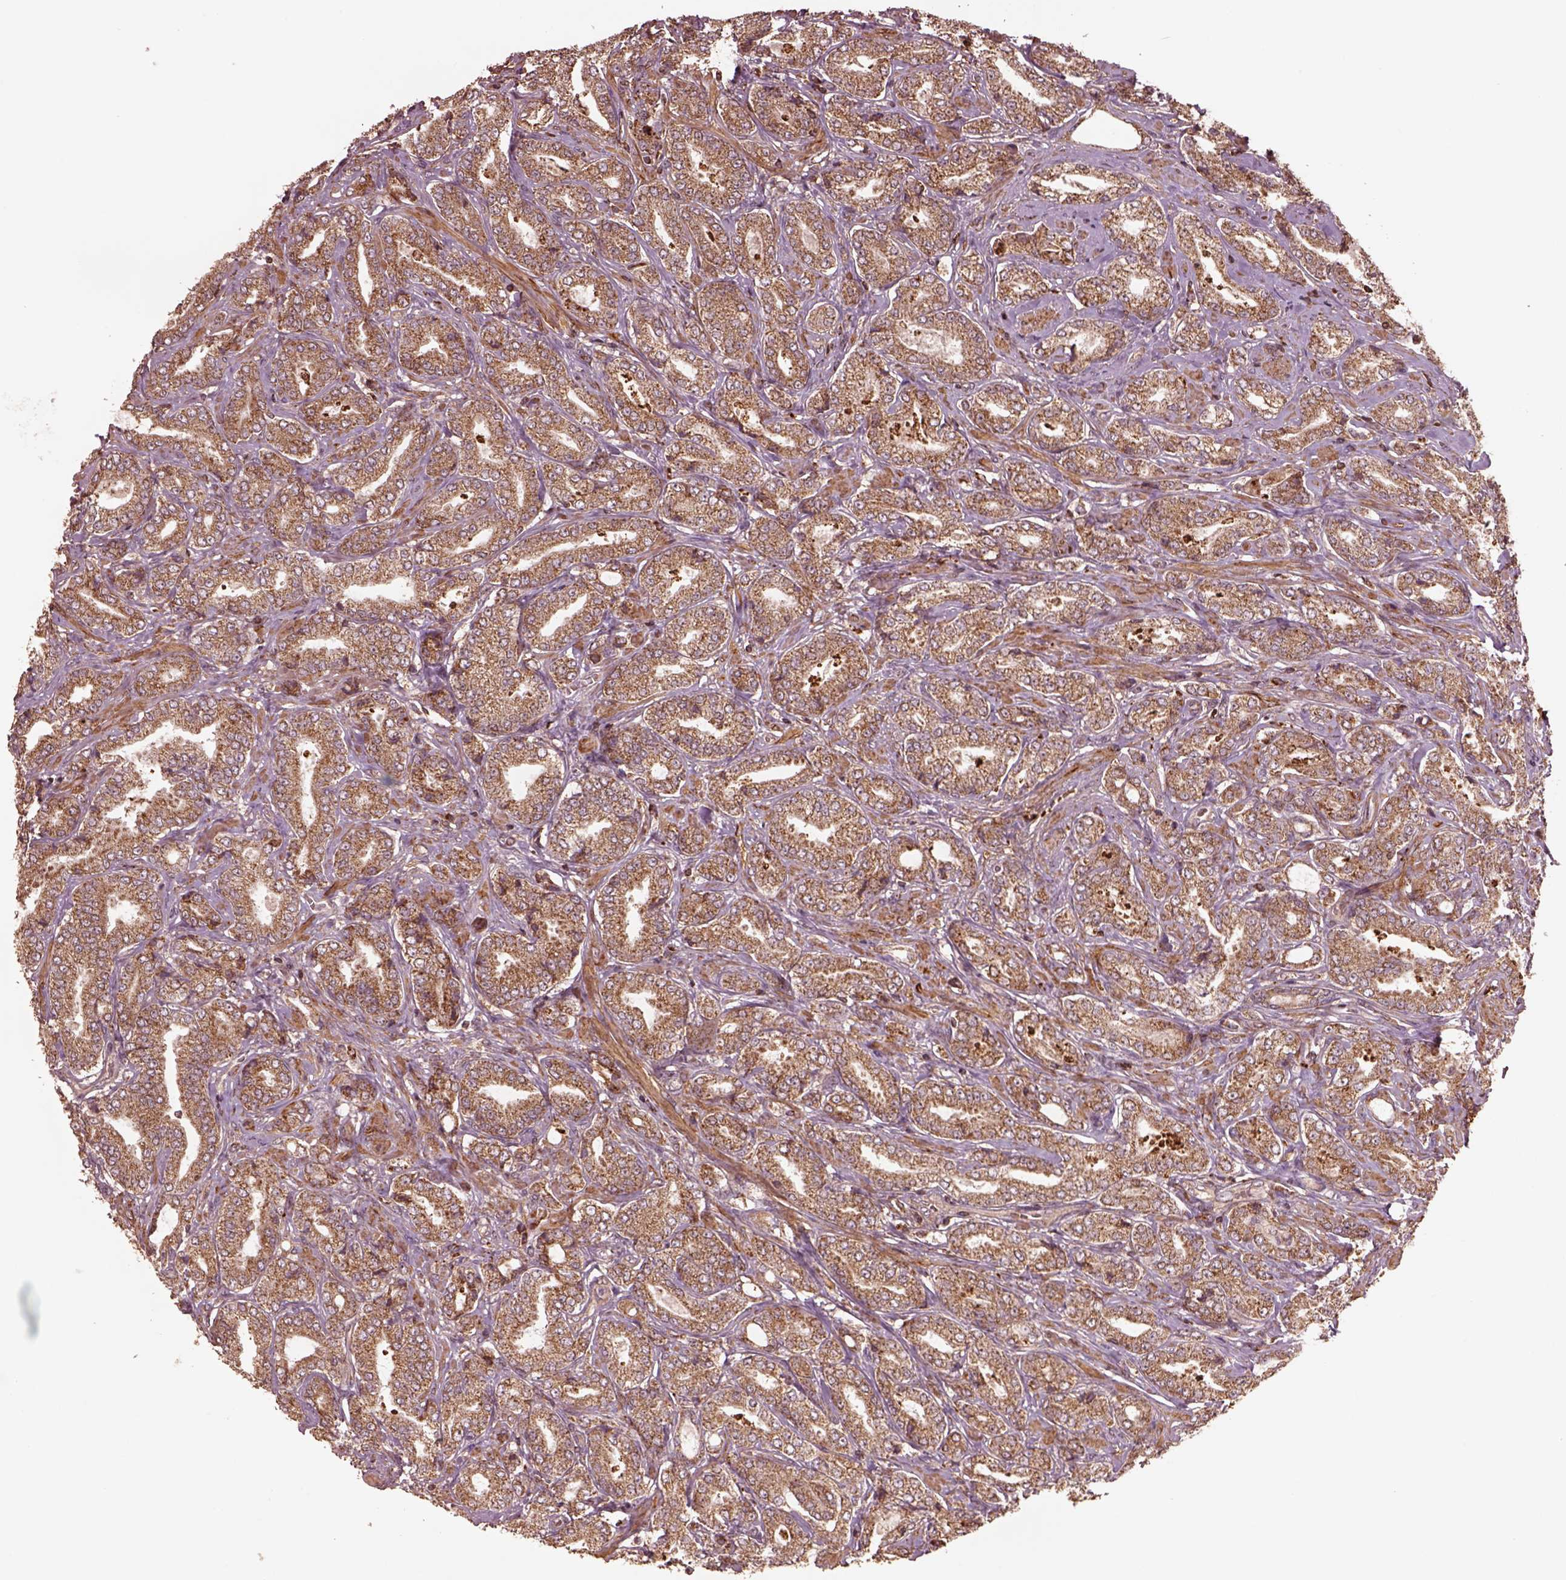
{"staining": {"intensity": "moderate", "quantity": ">75%", "location": "cytoplasmic/membranous"}, "tissue": "prostate cancer", "cell_type": "Tumor cells", "image_type": "cancer", "snomed": [{"axis": "morphology", "description": "Adenocarcinoma, NOS"}, {"axis": "topography", "description": "Prostate"}], "caption": "This micrograph exhibits immunohistochemistry staining of prostate cancer (adenocarcinoma), with medium moderate cytoplasmic/membranous staining in about >75% of tumor cells.", "gene": "SEL1L3", "patient": {"sex": "male", "age": 64}}